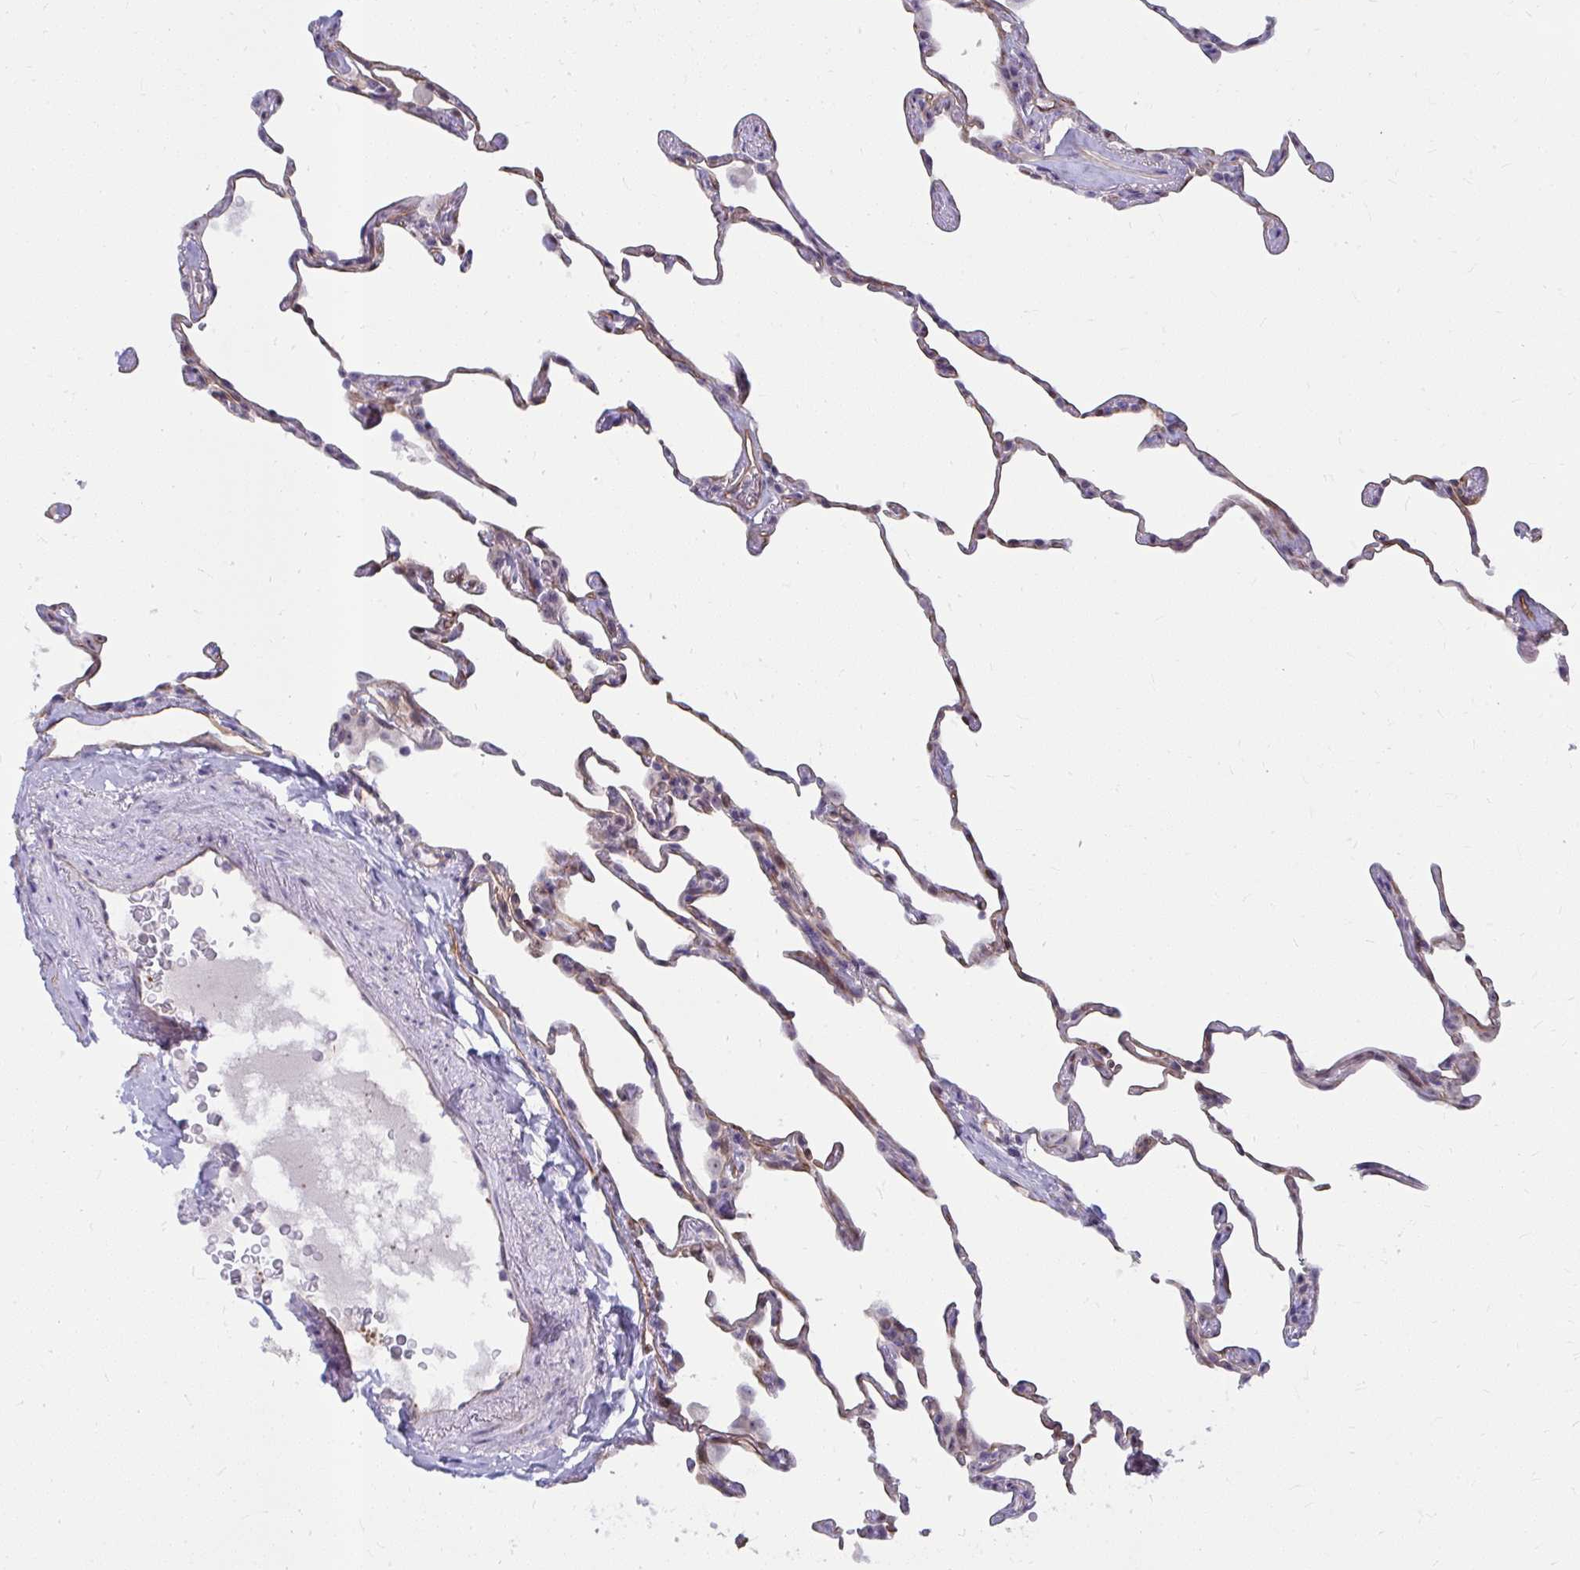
{"staining": {"intensity": "weak", "quantity": "<25%", "location": "cytoplasmic/membranous"}, "tissue": "lung", "cell_type": "Alveolar cells", "image_type": "normal", "snomed": [{"axis": "morphology", "description": "Normal tissue, NOS"}, {"axis": "topography", "description": "Lung"}], "caption": "Micrograph shows no protein staining in alveolar cells of normal lung. The staining was performed using DAB to visualize the protein expression in brown, while the nuclei were stained in blue with hematoxylin (Magnification: 20x).", "gene": "MUS81", "patient": {"sex": "female", "age": 57}}